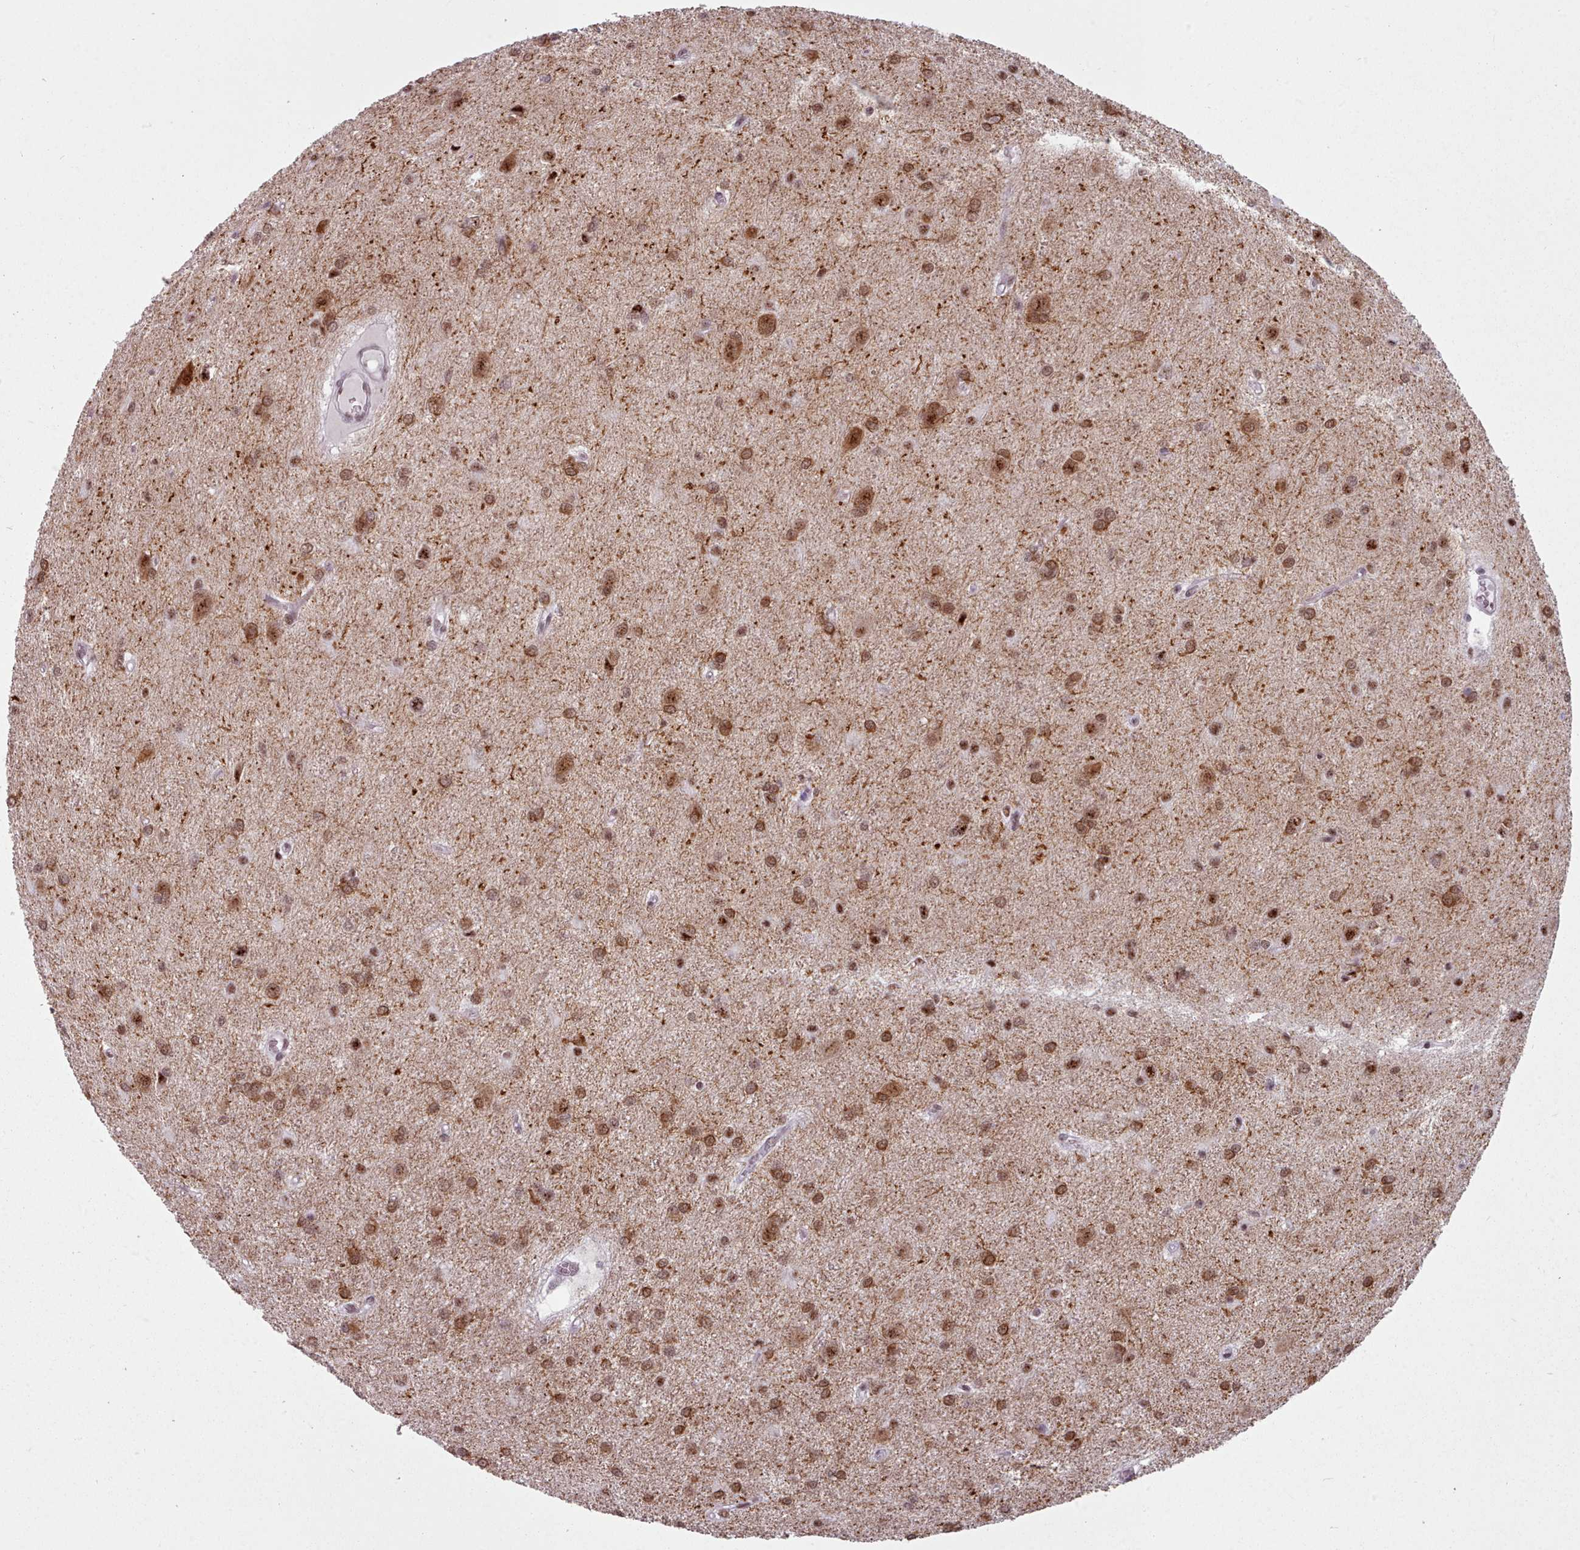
{"staining": {"intensity": "moderate", "quantity": ">75%", "location": "cytoplasmic/membranous,nuclear"}, "tissue": "glioma", "cell_type": "Tumor cells", "image_type": "cancer", "snomed": [{"axis": "morphology", "description": "Glioma, malignant, High grade"}, {"axis": "topography", "description": "Brain"}], "caption": "About >75% of tumor cells in human glioma demonstrate moderate cytoplasmic/membranous and nuclear protein positivity as visualized by brown immunohistochemical staining.", "gene": "SRRM1", "patient": {"sex": "female", "age": 50}}